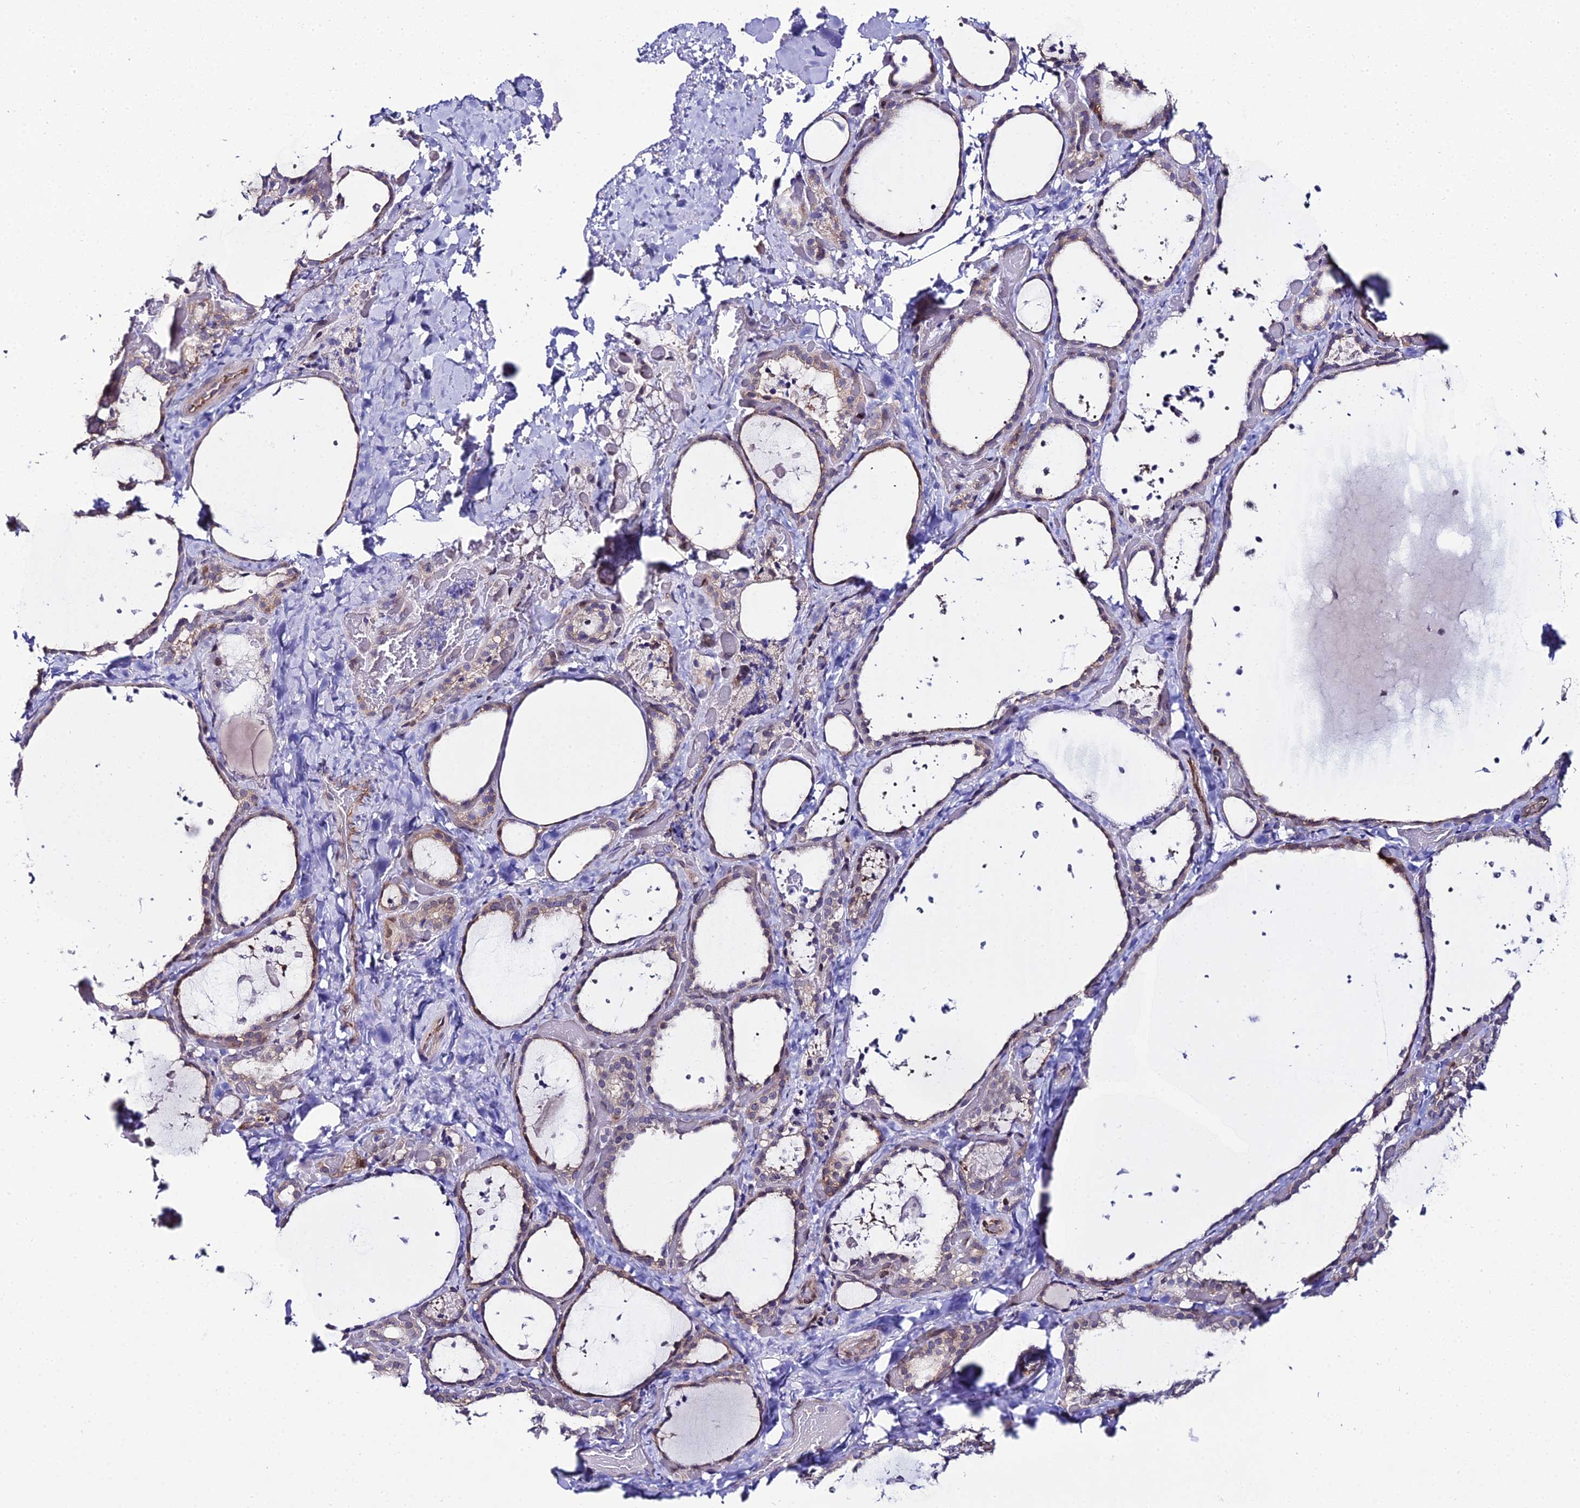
{"staining": {"intensity": "moderate", "quantity": "25%-75%", "location": "cytoplasmic/membranous,nuclear"}, "tissue": "thyroid gland", "cell_type": "Glandular cells", "image_type": "normal", "snomed": [{"axis": "morphology", "description": "Normal tissue, NOS"}, {"axis": "topography", "description": "Thyroid gland"}], "caption": "The micrograph demonstrates immunohistochemical staining of unremarkable thyroid gland. There is moderate cytoplasmic/membranous,nuclear expression is identified in approximately 25%-75% of glandular cells. (DAB IHC, brown staining for protein, blue staining for nuclei).", "gene": "DDX19A", "patient": {"sex": "female", "age": 44}}